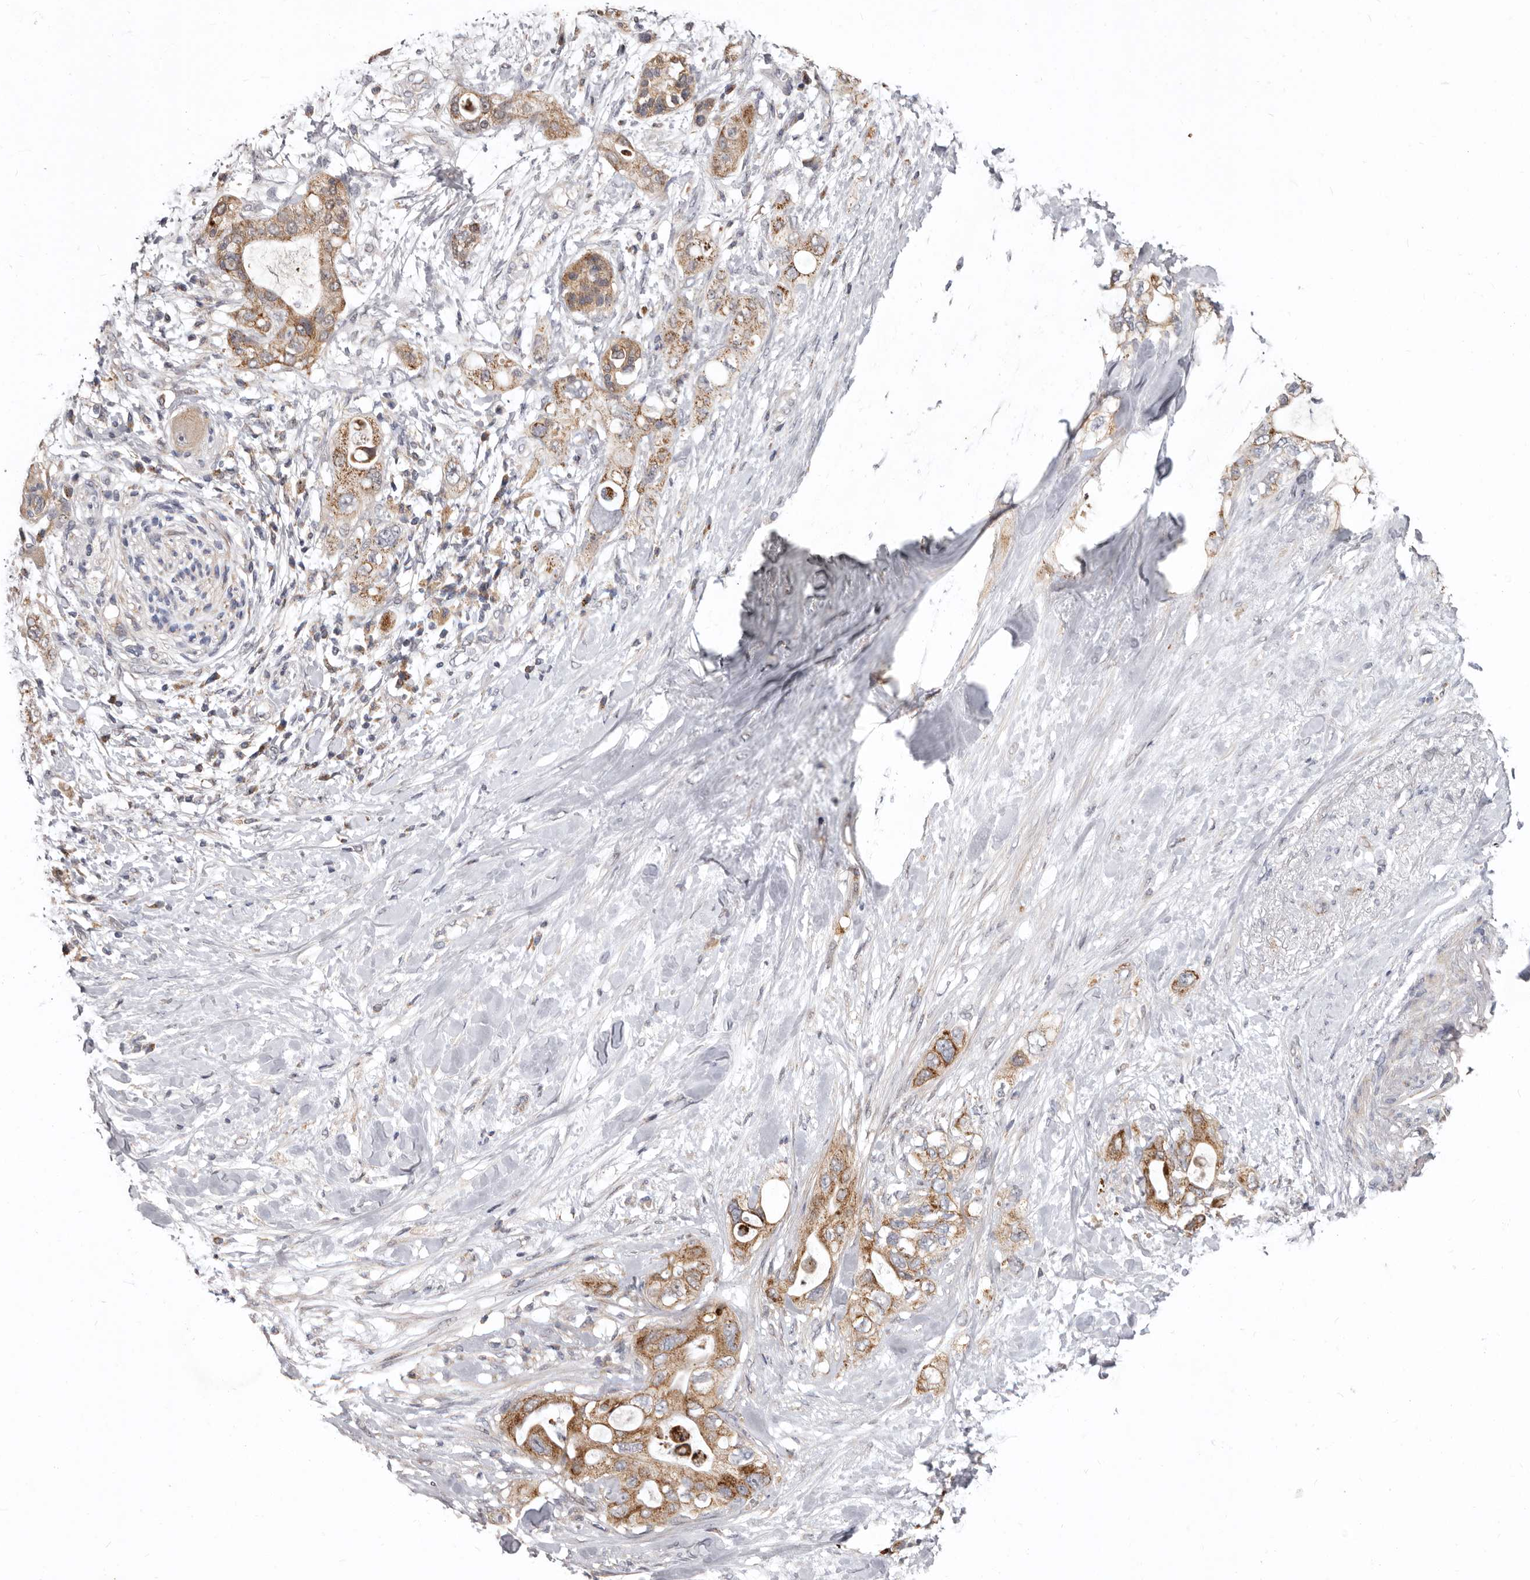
{"staining": {"intensity": "moderate", "quantity": ">75%", "location": "cytoplasmic/membranous"}, "tissue": "pancreatic cancer", "cell_type": "Tumor cells", "image_type": "cancer", "snomed": [{"axis": "morphology", "description": "Adenocarcinoma, NOS"}, {"axis": "topography", "description": "Pancreas"}], "caption": "A brown stain labels moderate cytoplasmic/membranous positivity of a protein in human pancreatic adenocarcinoma tumor cells. (DAB (3,3'-diaminobenzidine) IHC, brown staining for protein, blue staining for nuclei).", "gene": "SMC4", "patient": {"sex": "female", "age": 56}}